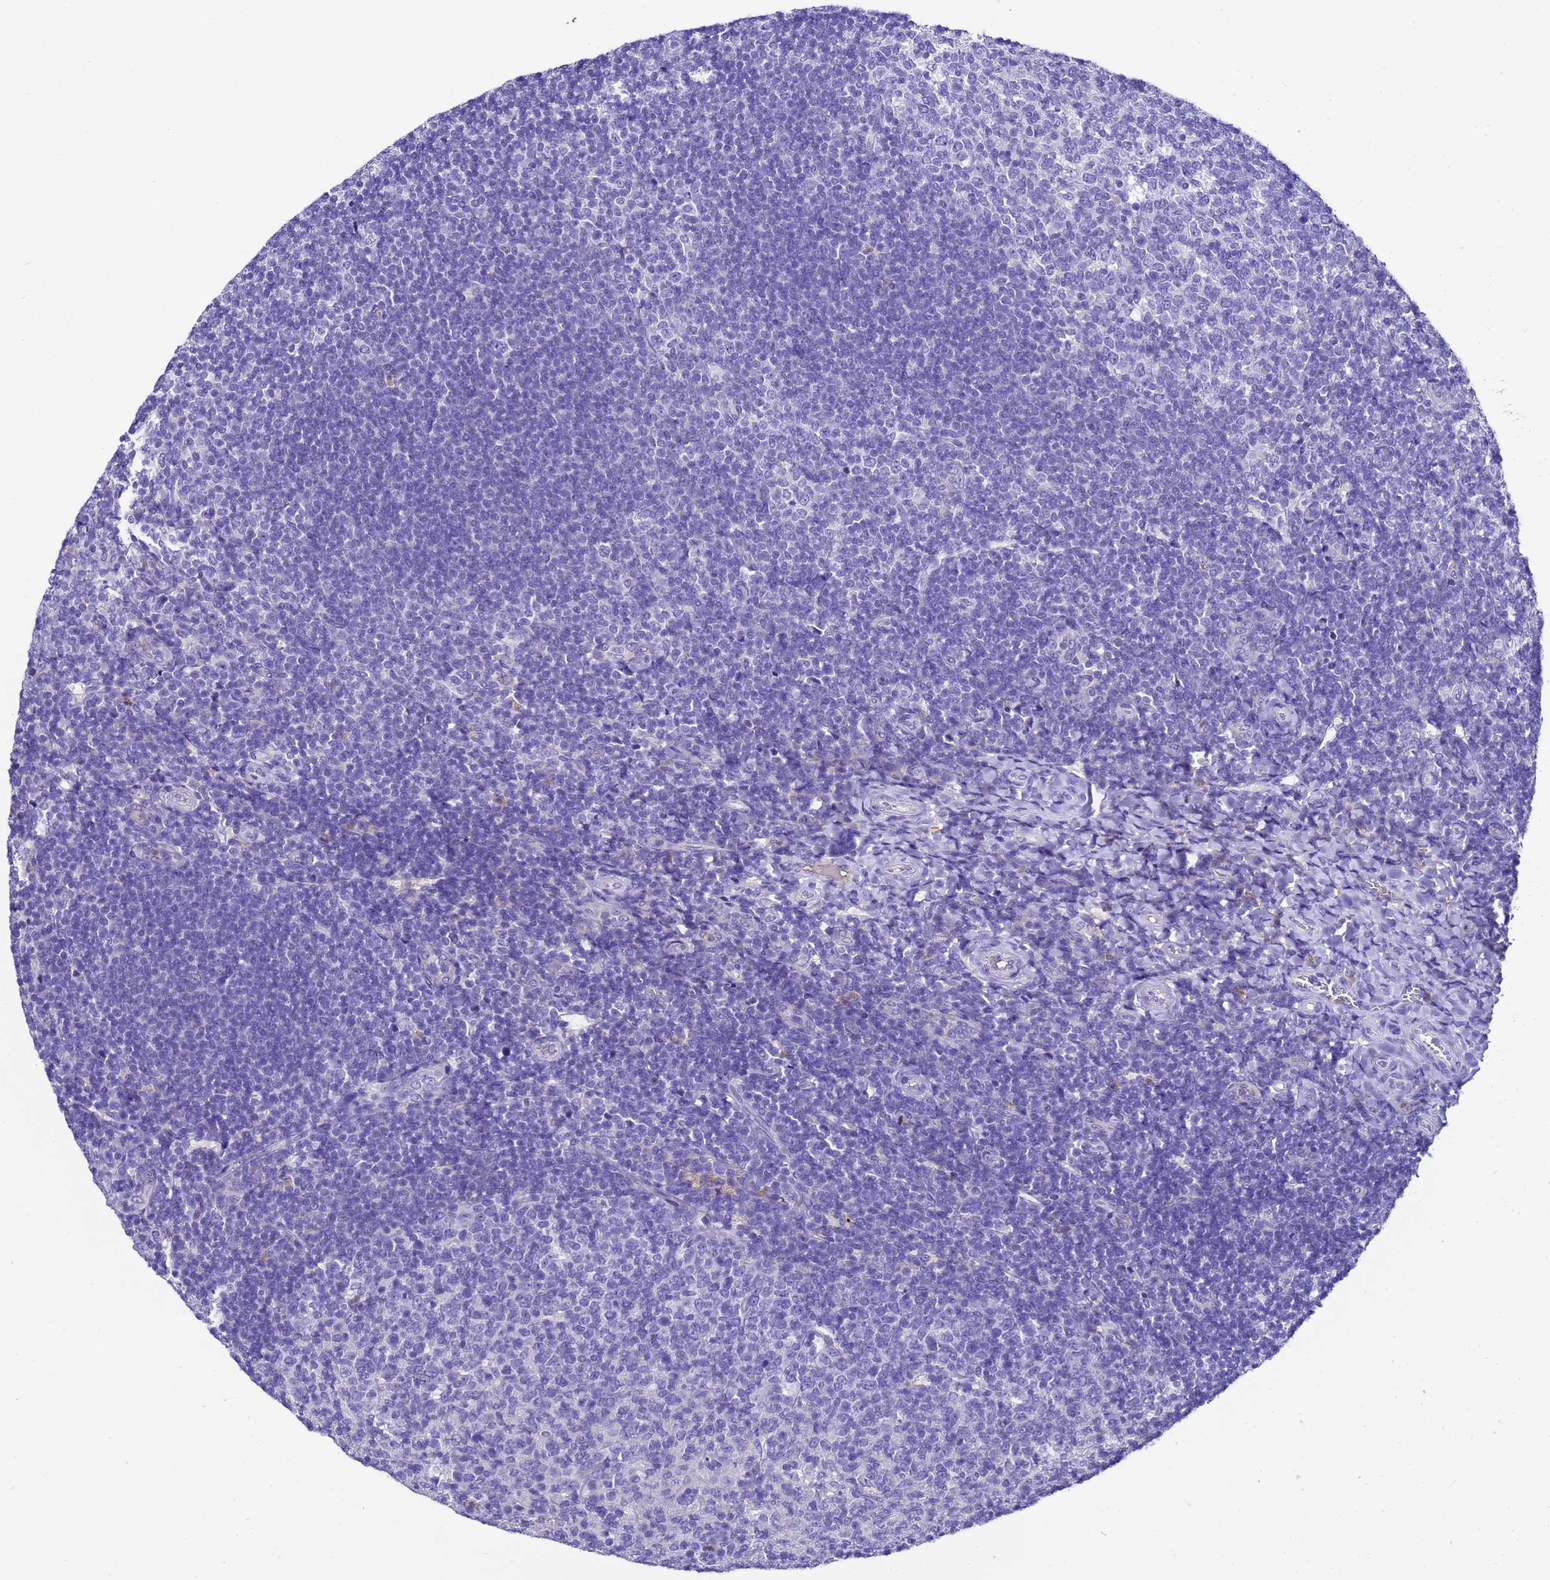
{"staining": {"intensity": "negative", "quantity": "none", "location": "none"}, "tissue": "tonsil", "cell_type": "Germinal center cells", "image_type": "normal", "snomed": [{"axis": "morphology", "description": "Normal tissue, NOS"}, {"axis": "topography", "description": "Tonsil"}], "caption": "This is an IHC micrograph of normal human tonsil. There is no staining in germinal center cells.", "gene": "UGT2A1", "patient": {"sex": "female", "age": 10}}